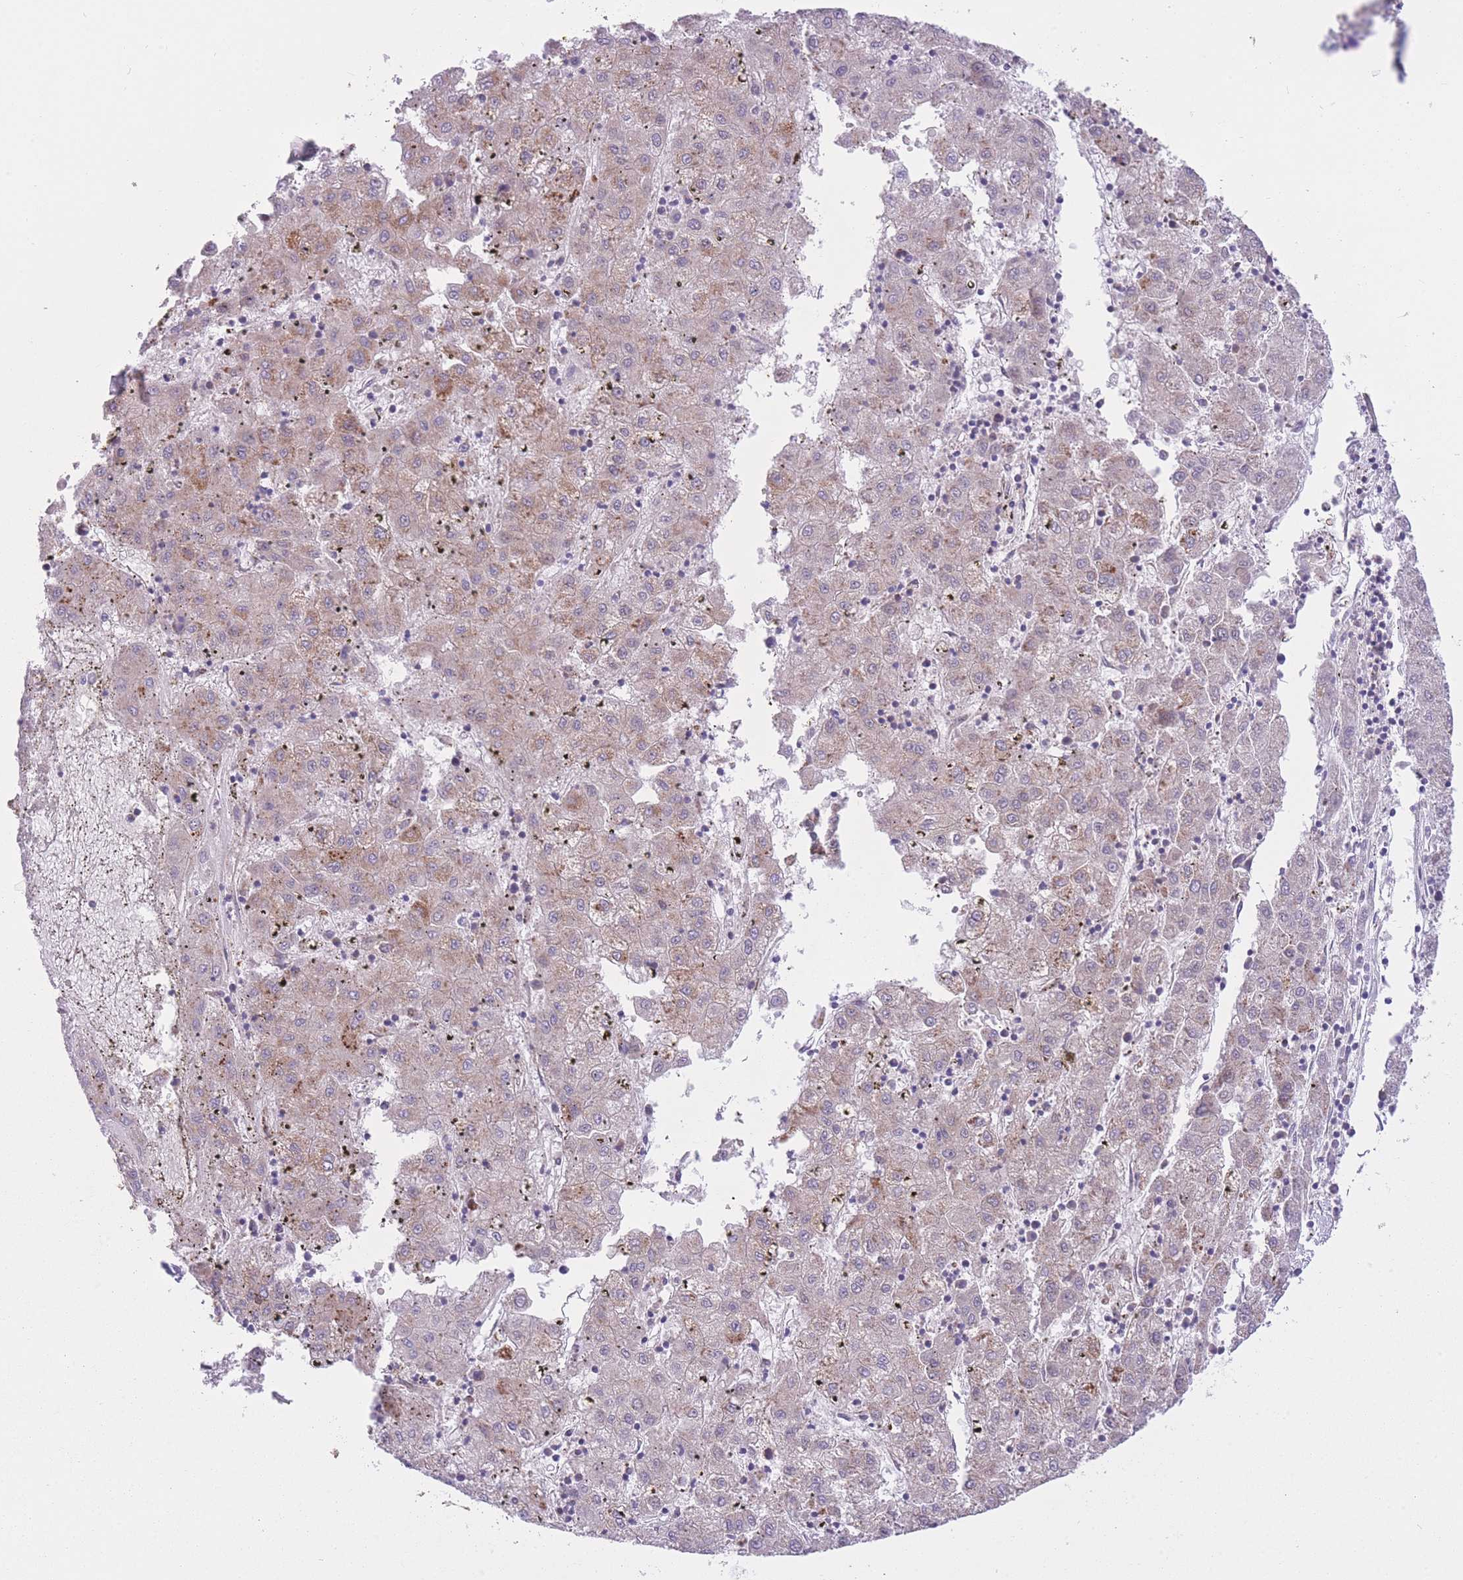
{"staining": {"intensity": "moderate", "quantity": "<25%", "location": "cytoplasmic/membranous"}, "tissue": "liver cancer", "cell_type": "Tumor cells", "image_type": "cancer", "snomed": [{"axis": "morphology", "description": "Carcinoma, Hepatocellular, NOS"}, {"axis": "topography", "description": "Liver"}], "caption": "Protein staining of liver hepatocellular carcinoma tissue displays moderate cytoplasmic/membranous positivity in approximately <25% of tumor cells.", "gene": "CCT6B", "patient": {"sex": "male", "age": 72}}